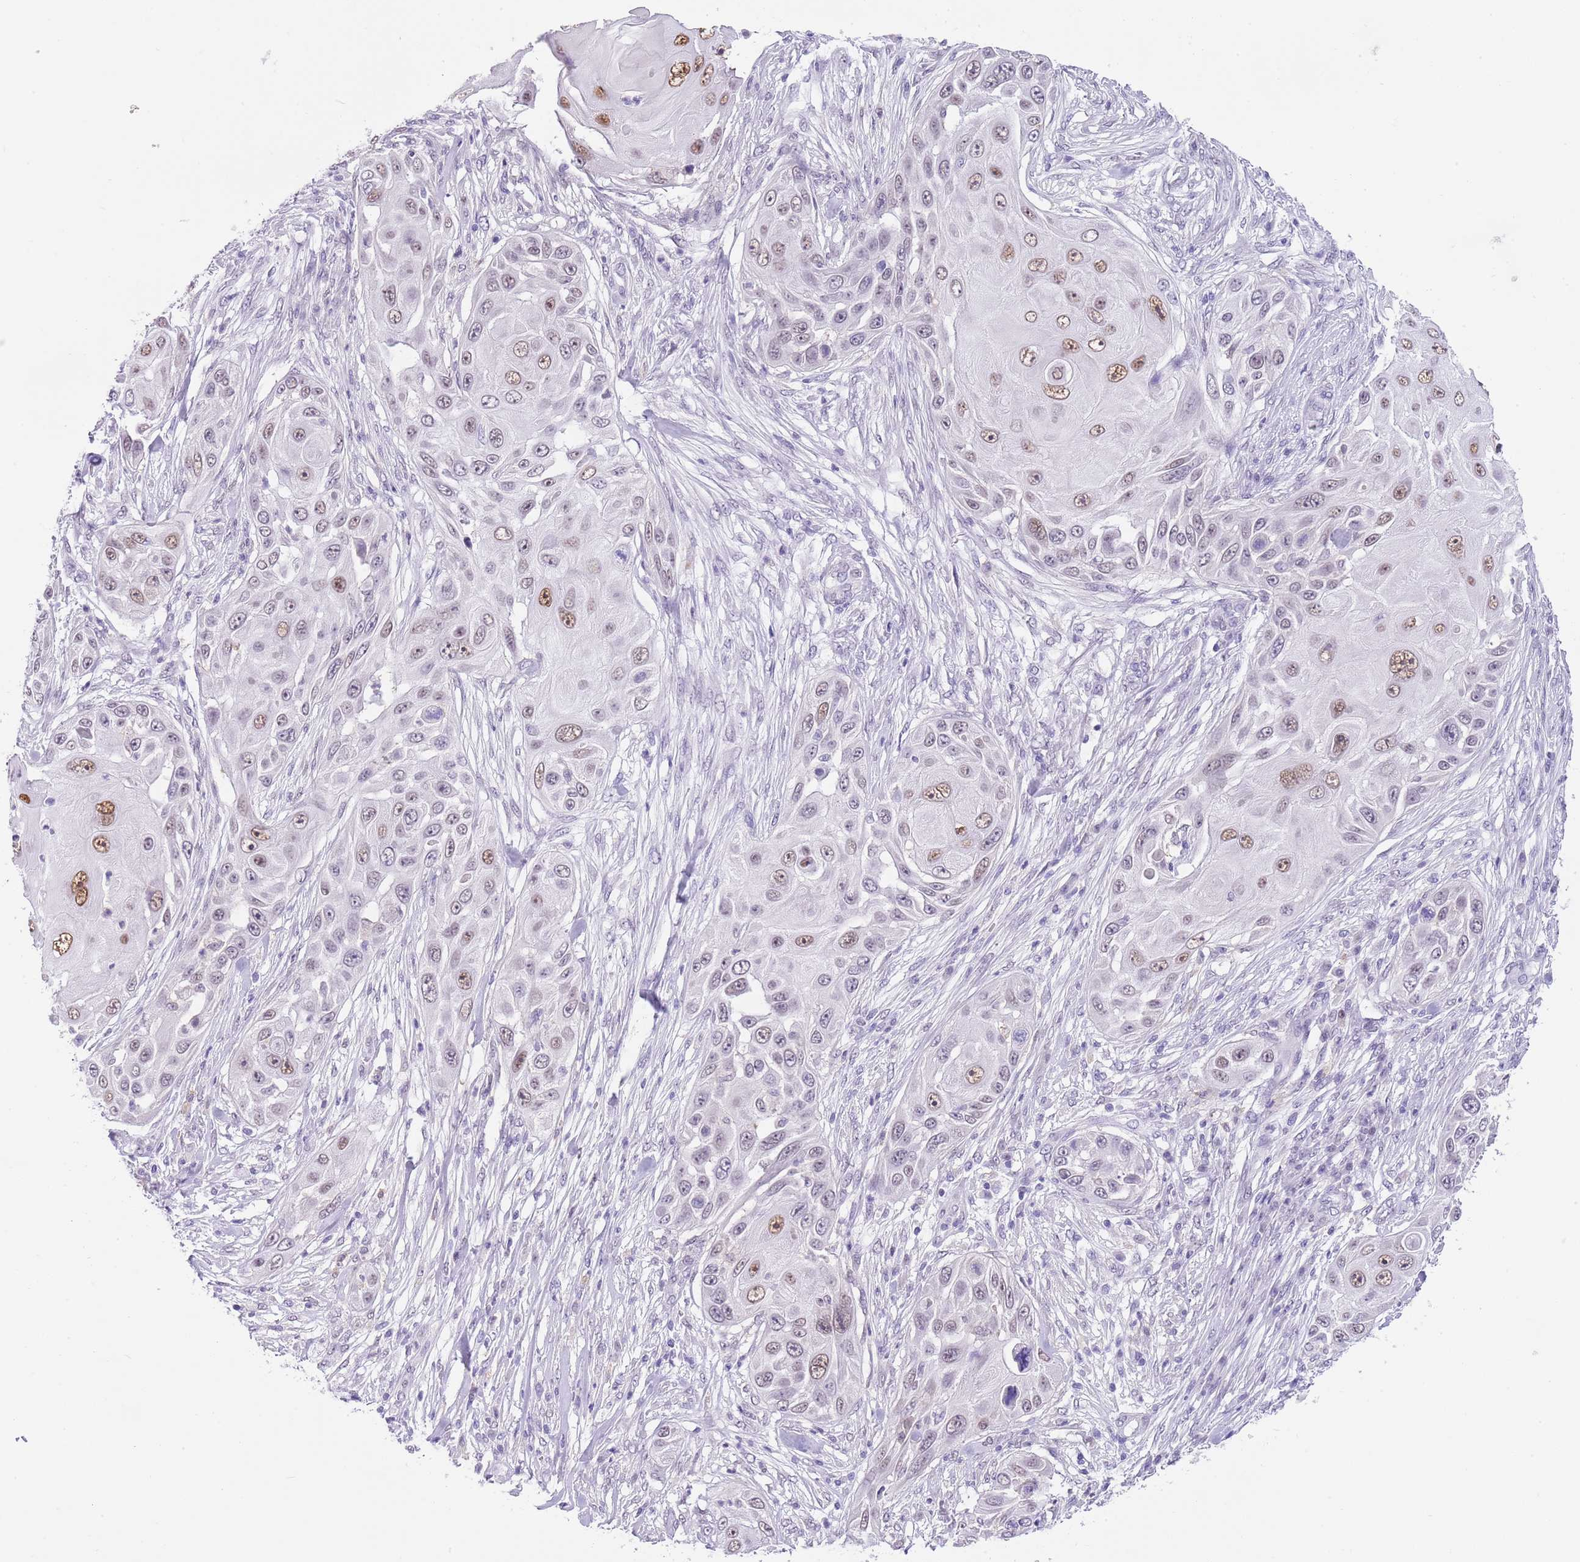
{"staining": {"intensity": "moderate", "quantity": "25%-75%", "location": "nuclear"}, "tissue": "skin cancer", "cell_type": "Tumor cells", "image_type": "cancer", "snomed": [{"axis": "morphology", "description": "Squamous cell carcinoma, NOS"}, {"axis": "topography", "description": "Skin"}], "caption": "A medium amount of moderate nuclear positivity is seen in about 25%-75% of tumor cells in skin cancer tissue. The staining was performed using DAB (3,3'-diaminobenzidine), with brown indicating positive protein expression. Nuclei are stained blue with hematoxylin.", "gene": "PPP1R17", "patient": {"sex": "female", "age": 44}}